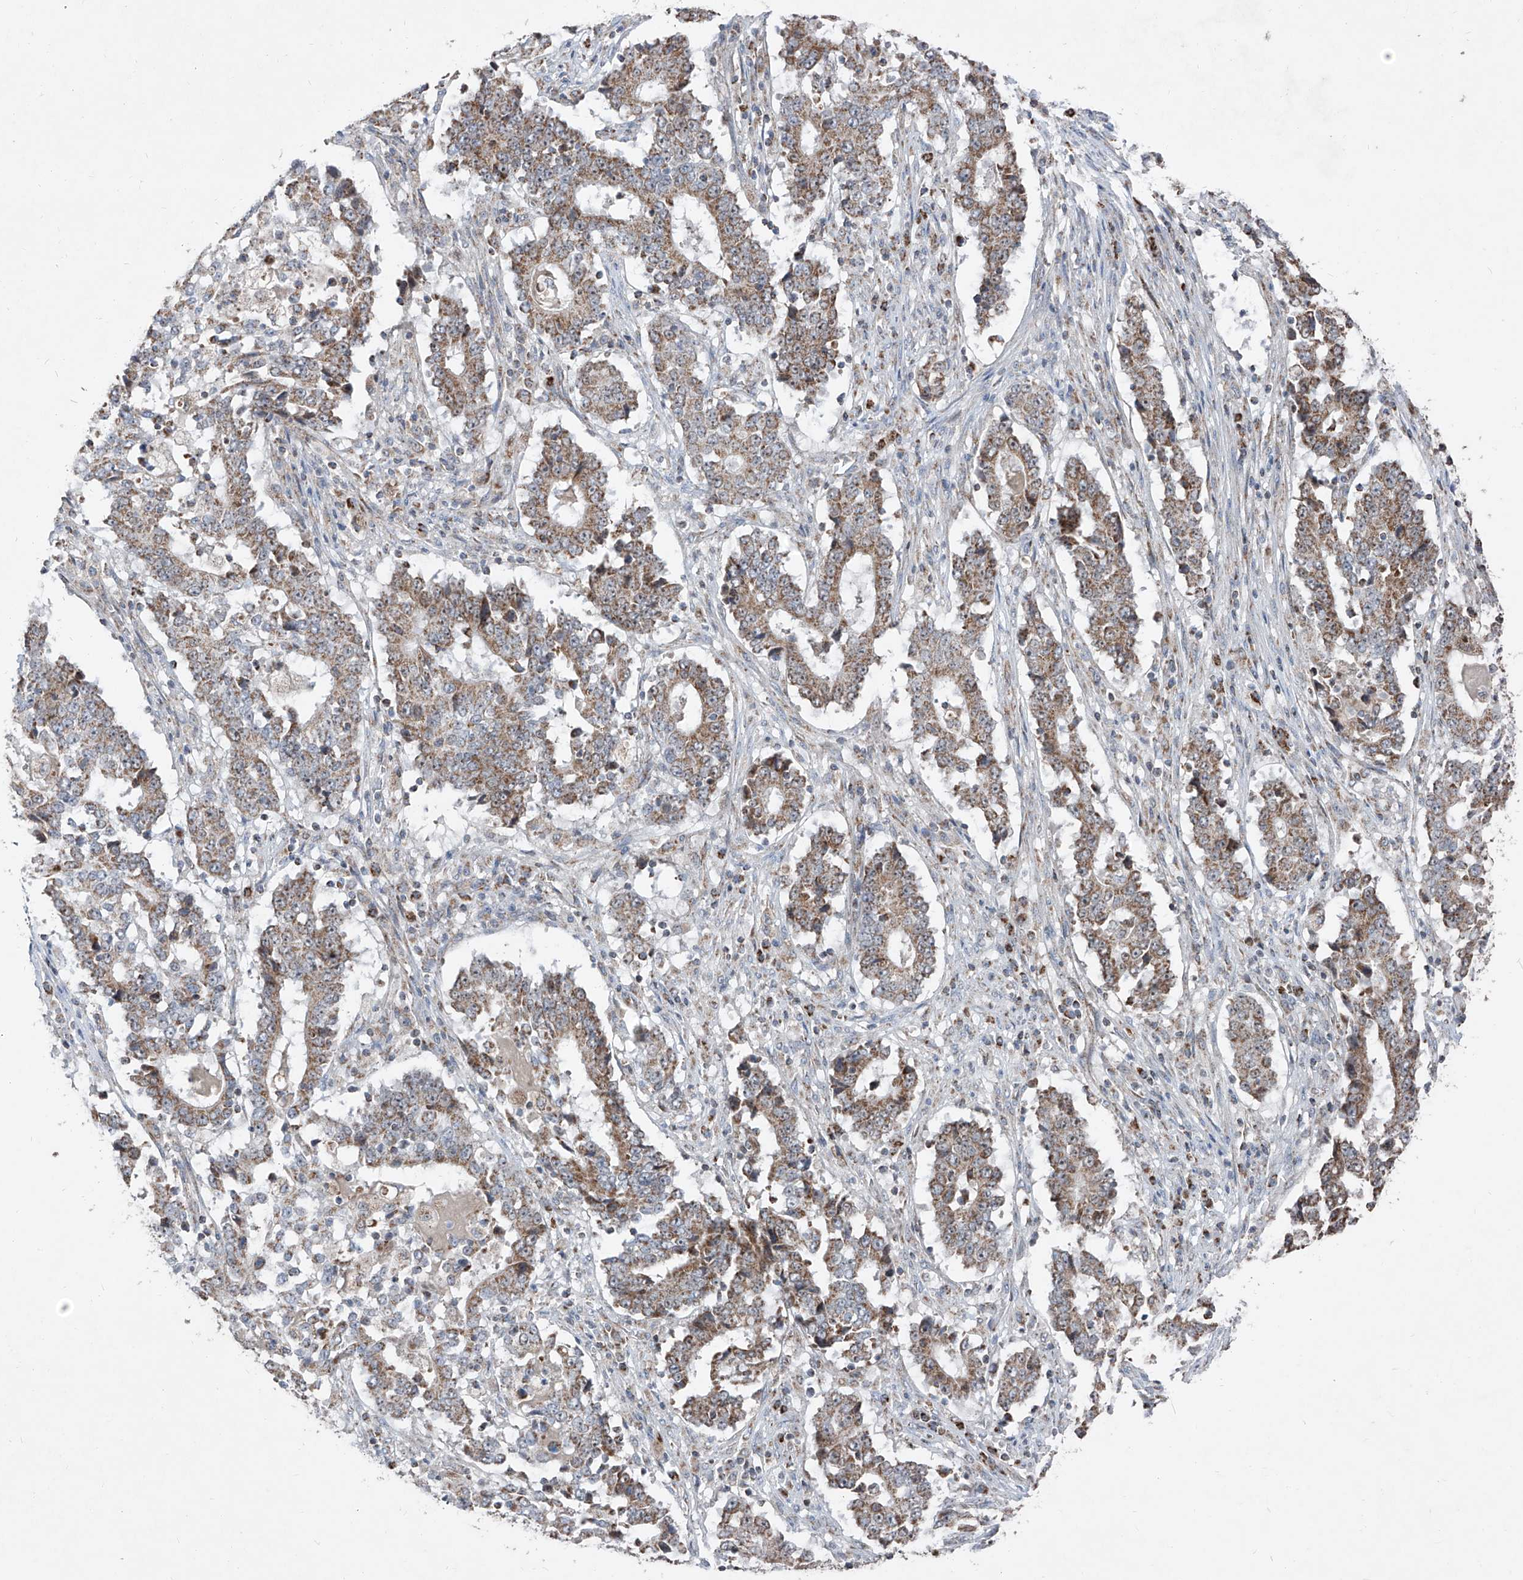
{"staining": {"intensity": "moderate", "quantity": ">75%", "location": "cytoplasmic/membranous"}, "tissue": "stomach cancer", "cell_type": "Tumor cells", "image_type": "cancer", "snomed": [{"axis": "morphology", "description": "Adenocarcinoma, NOS"}, {"axis": "topography", "description": "Stomach"}], "caption": "Protein staining exhibits moderate cytoplasmic/membranous positivity in approximately >75% of tumor cells in stomach adenocarcinoma.", "gene": "NDUFB3", "patient": {"sex": "male", "age": 59}}